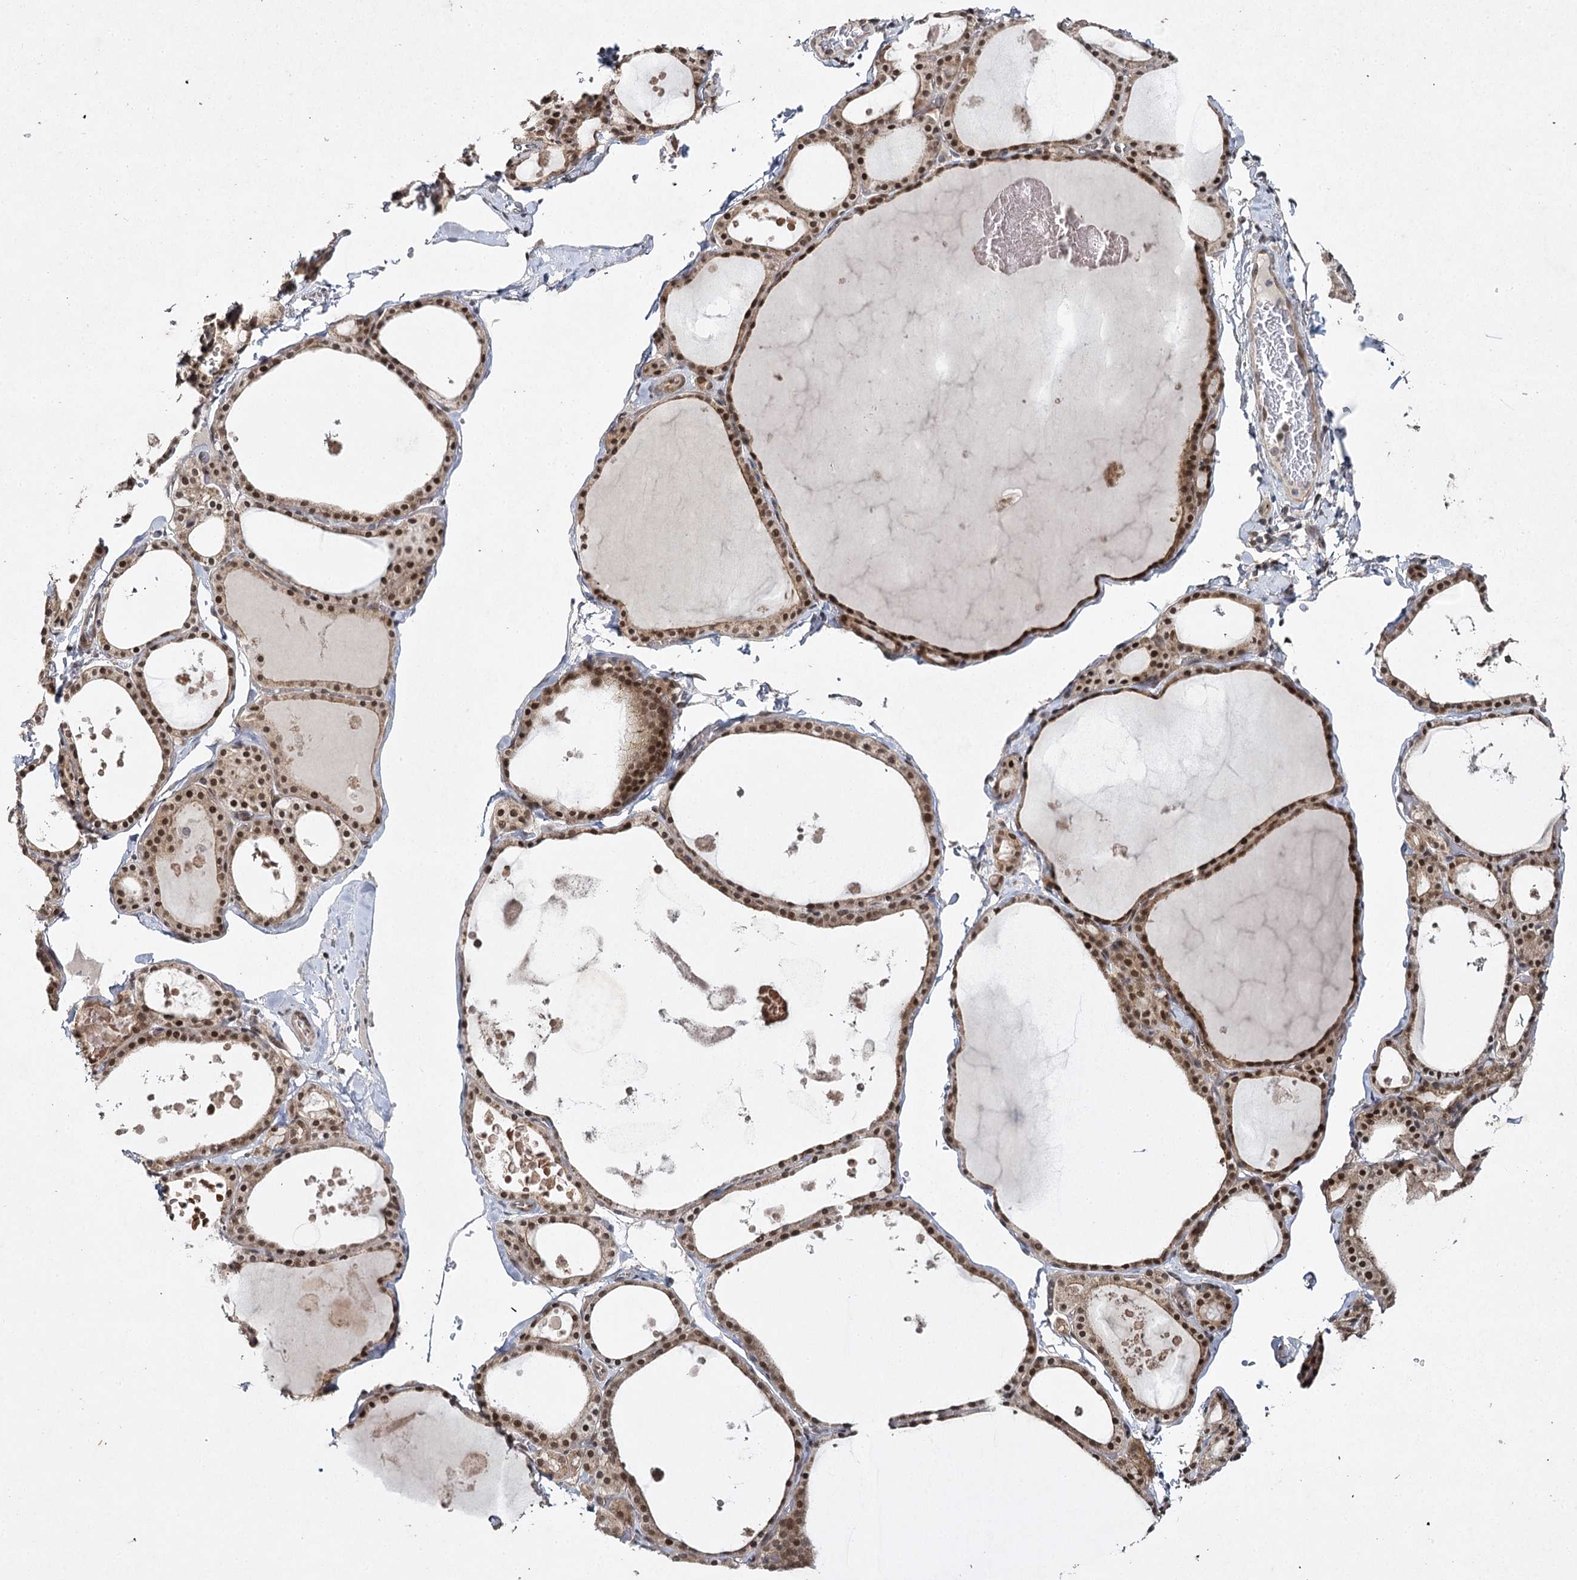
{"staining": {"intensity": "moderate", "quantity": ">75%", "location": "nuclear"}, "tissue": "thyroid gland", "cell_type": "Glandular cells", "image_type": "normal", "snomed": [{"axis": "morphology", "description": "Normal tissue, NOS"}, {"axis": "topography", "description": "Thyroid gland"}], "caption": "Immunohistochemical staining of benign thyroid gland reveals moderate nuclear protein staining in approximately >75% of glandular cells.", "gene": "DCUN1D4", "patient": {"sex": "male", "age": 56}}